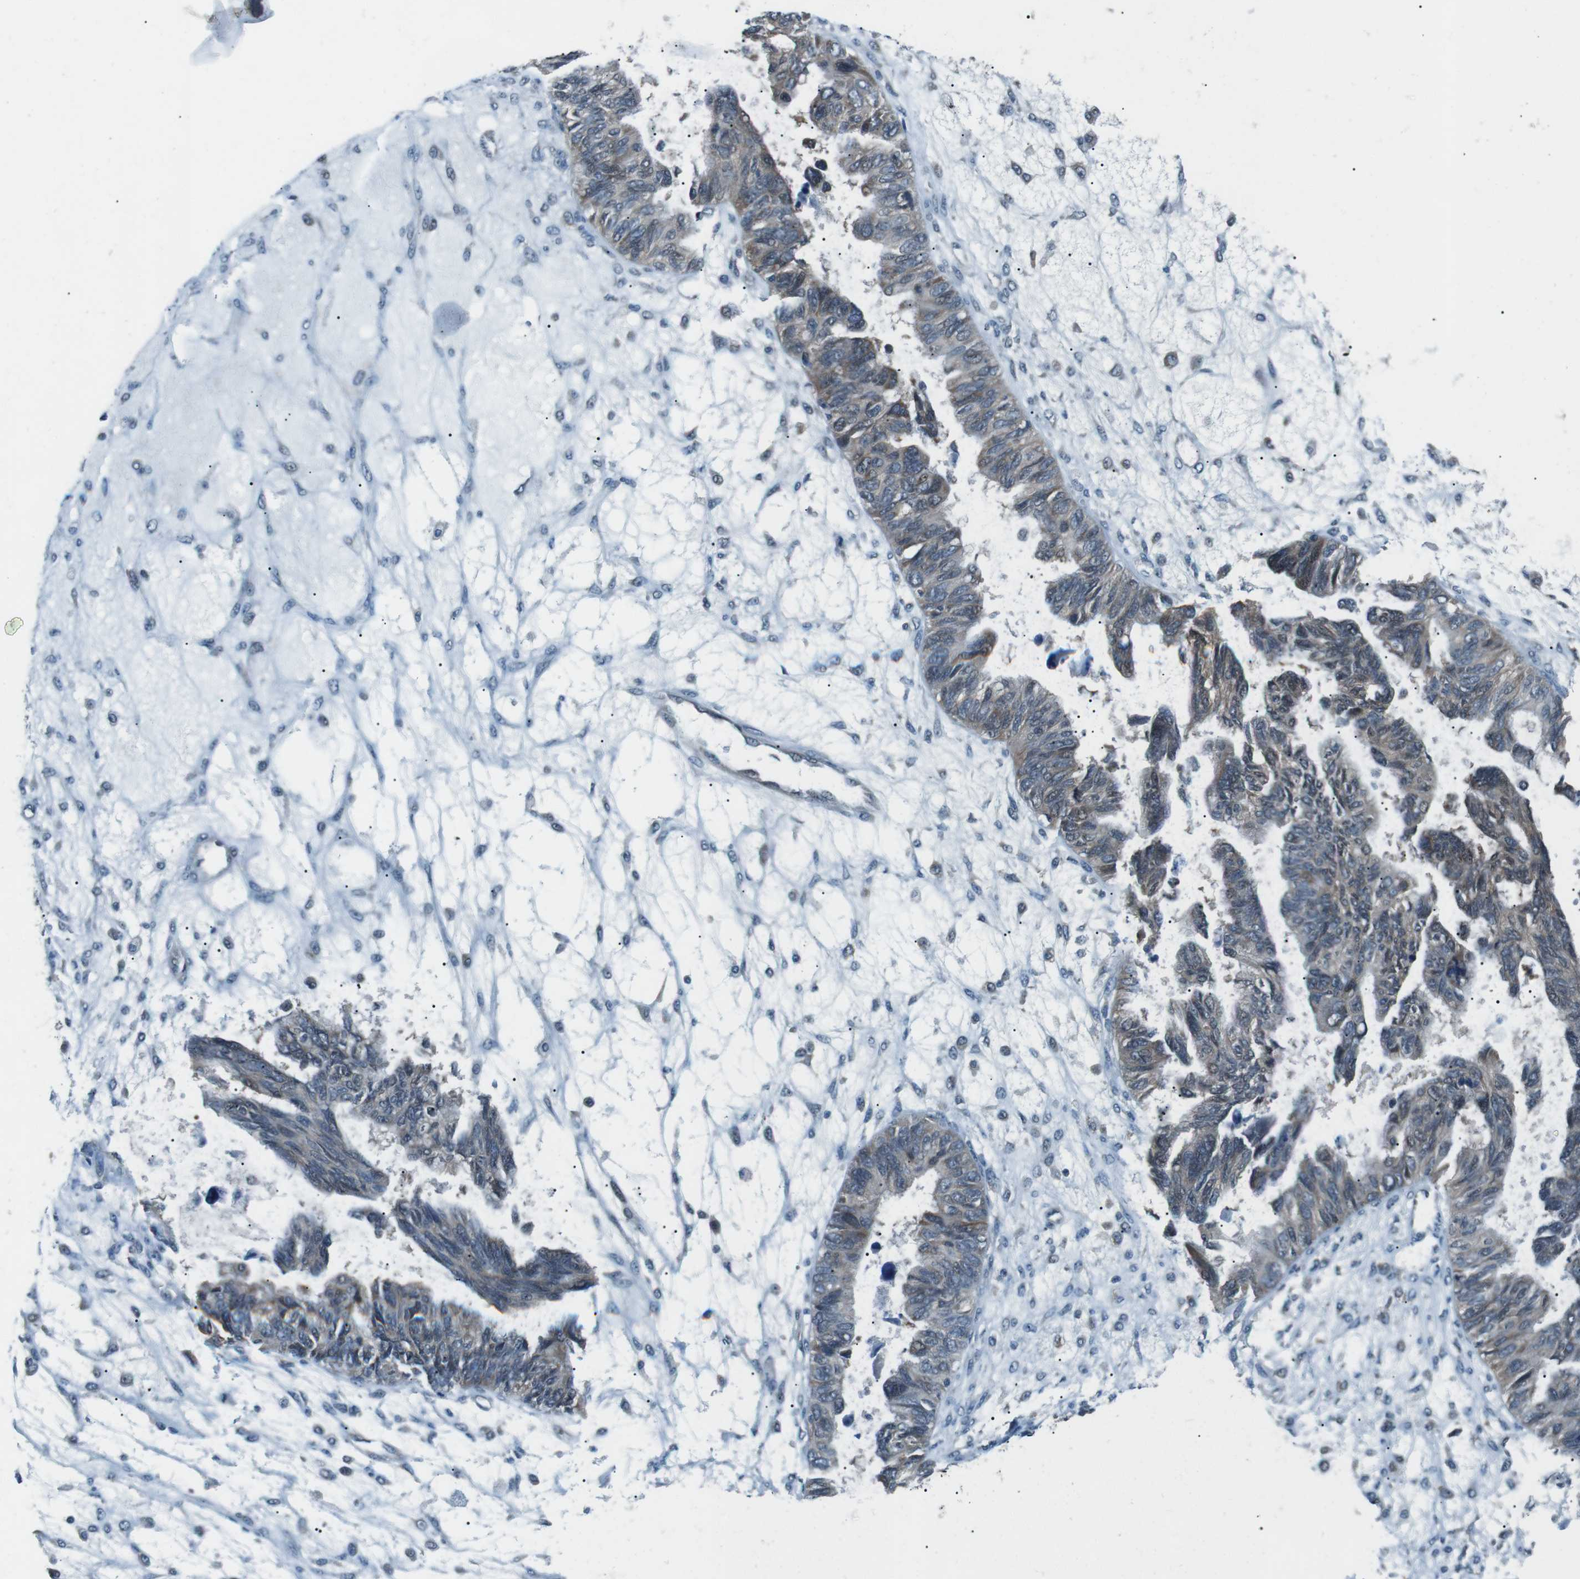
{"staining": {"intensity": "negative", "quantity": "none", "location": "none"}, "tissue": "ovarian cancer", "cell_type": "Tumor cells", "image_type": "cancer", "snomed": [{"axis": "morphology", "description": "Cystadenocarcinoma, serous, NOS"}, {"axis": "topography", "description": "Ovary"}], "caption": "The photomicrograph shows no staining of tumor cells in ovarian cancer.", "gene": "LRIG2", "patient": {"sex": "female", "age": 79}}